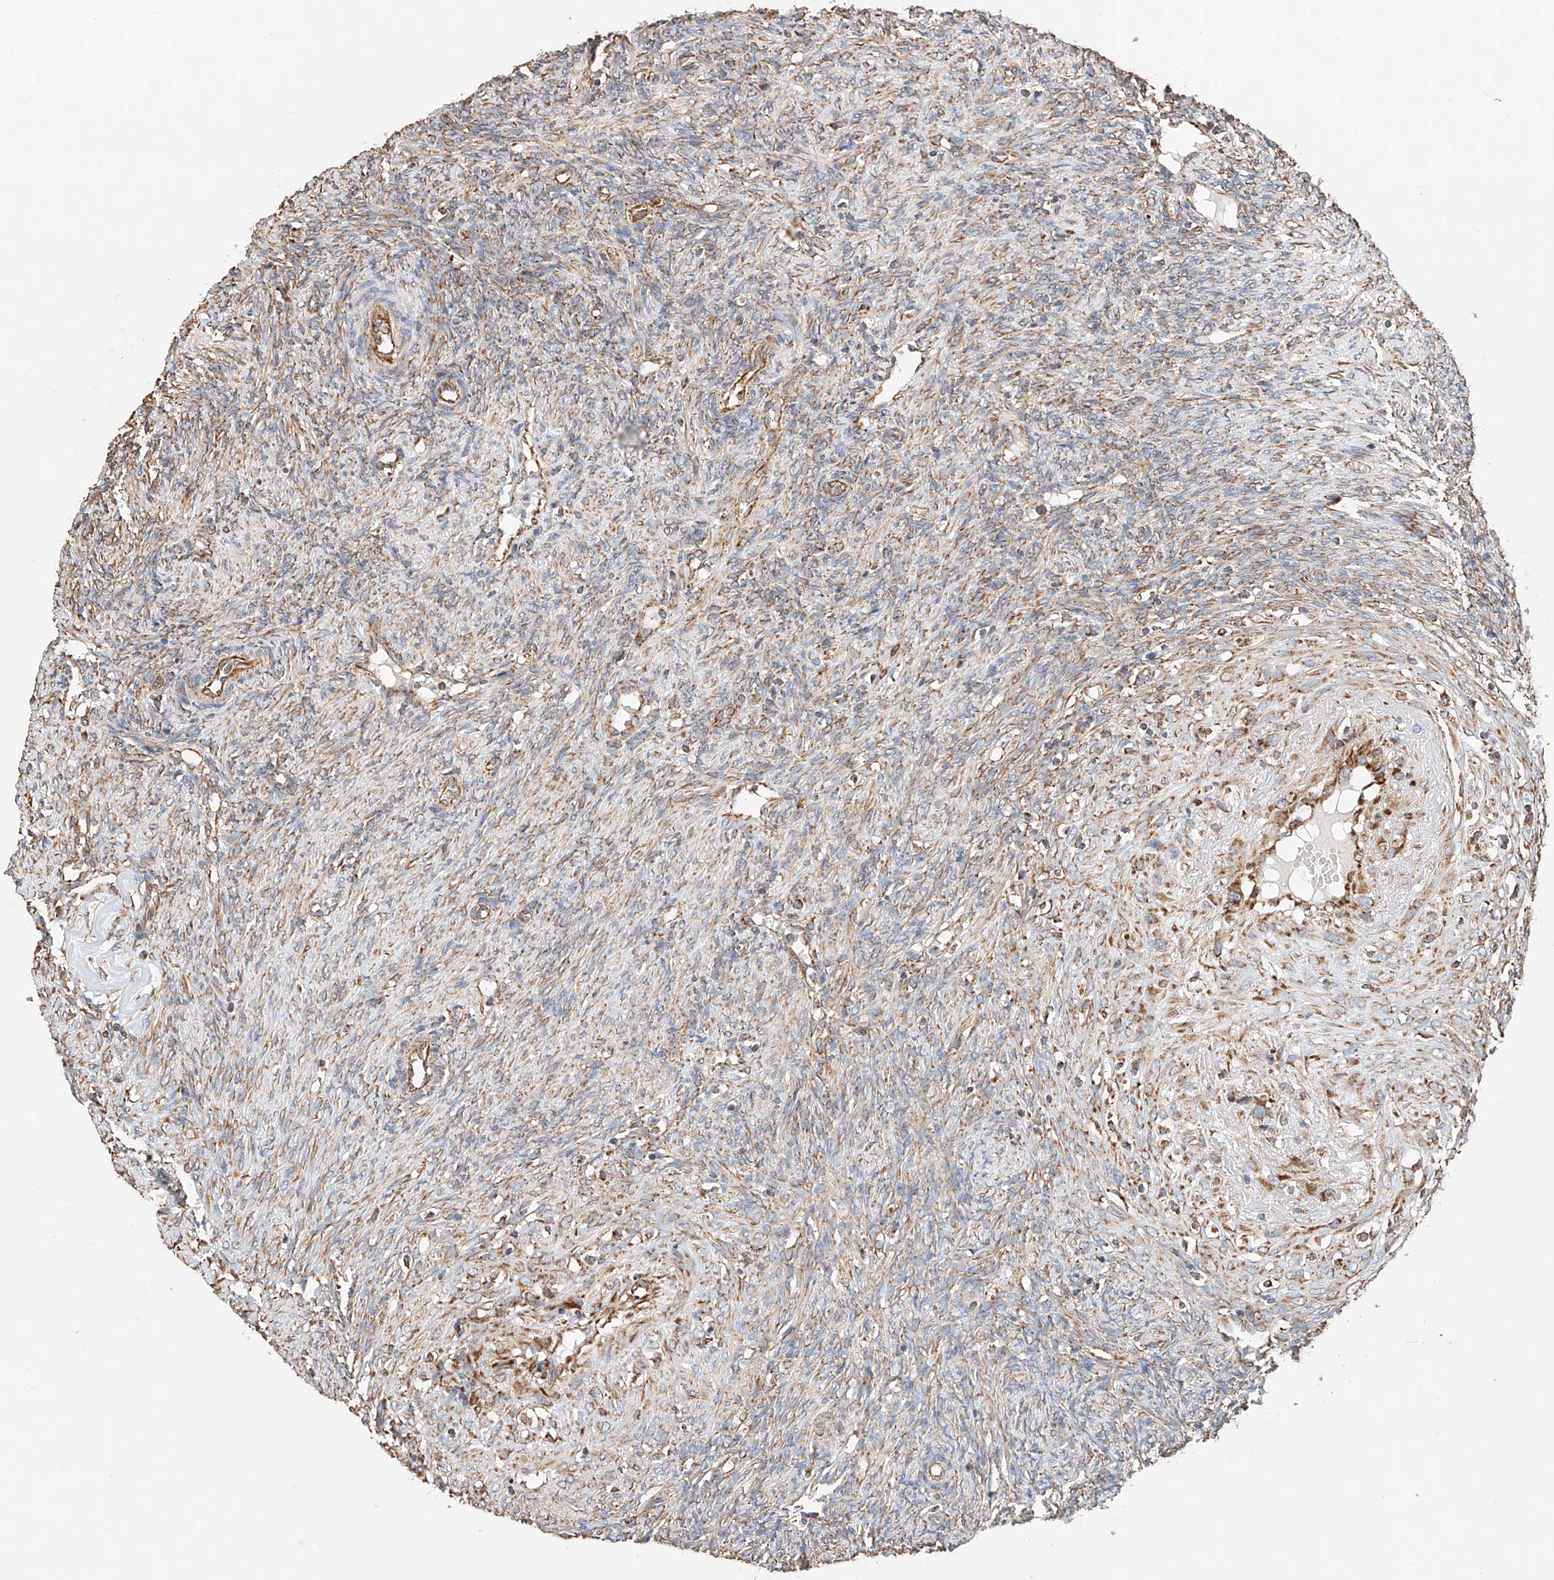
{"staining": {"intensity": "moderate", "quantity": ">75%", "location": "cytoplasmic/membranous"}, "tissue": "ovary", "cell_type": "Follicle cells", "image_type": "normal", "snomed": [{"axis": "morphology", "description": "Normal tissue, NOS"}, {"axis": "topography", "description": "Ovary"}], "caption": "An image of human ovary stained for a protein demonstrates moderate cytoplasmic/membranous brown staining in follicle cells.", "gene": "NDUFV3", "patient": {"sex": "female", "age": 41}}